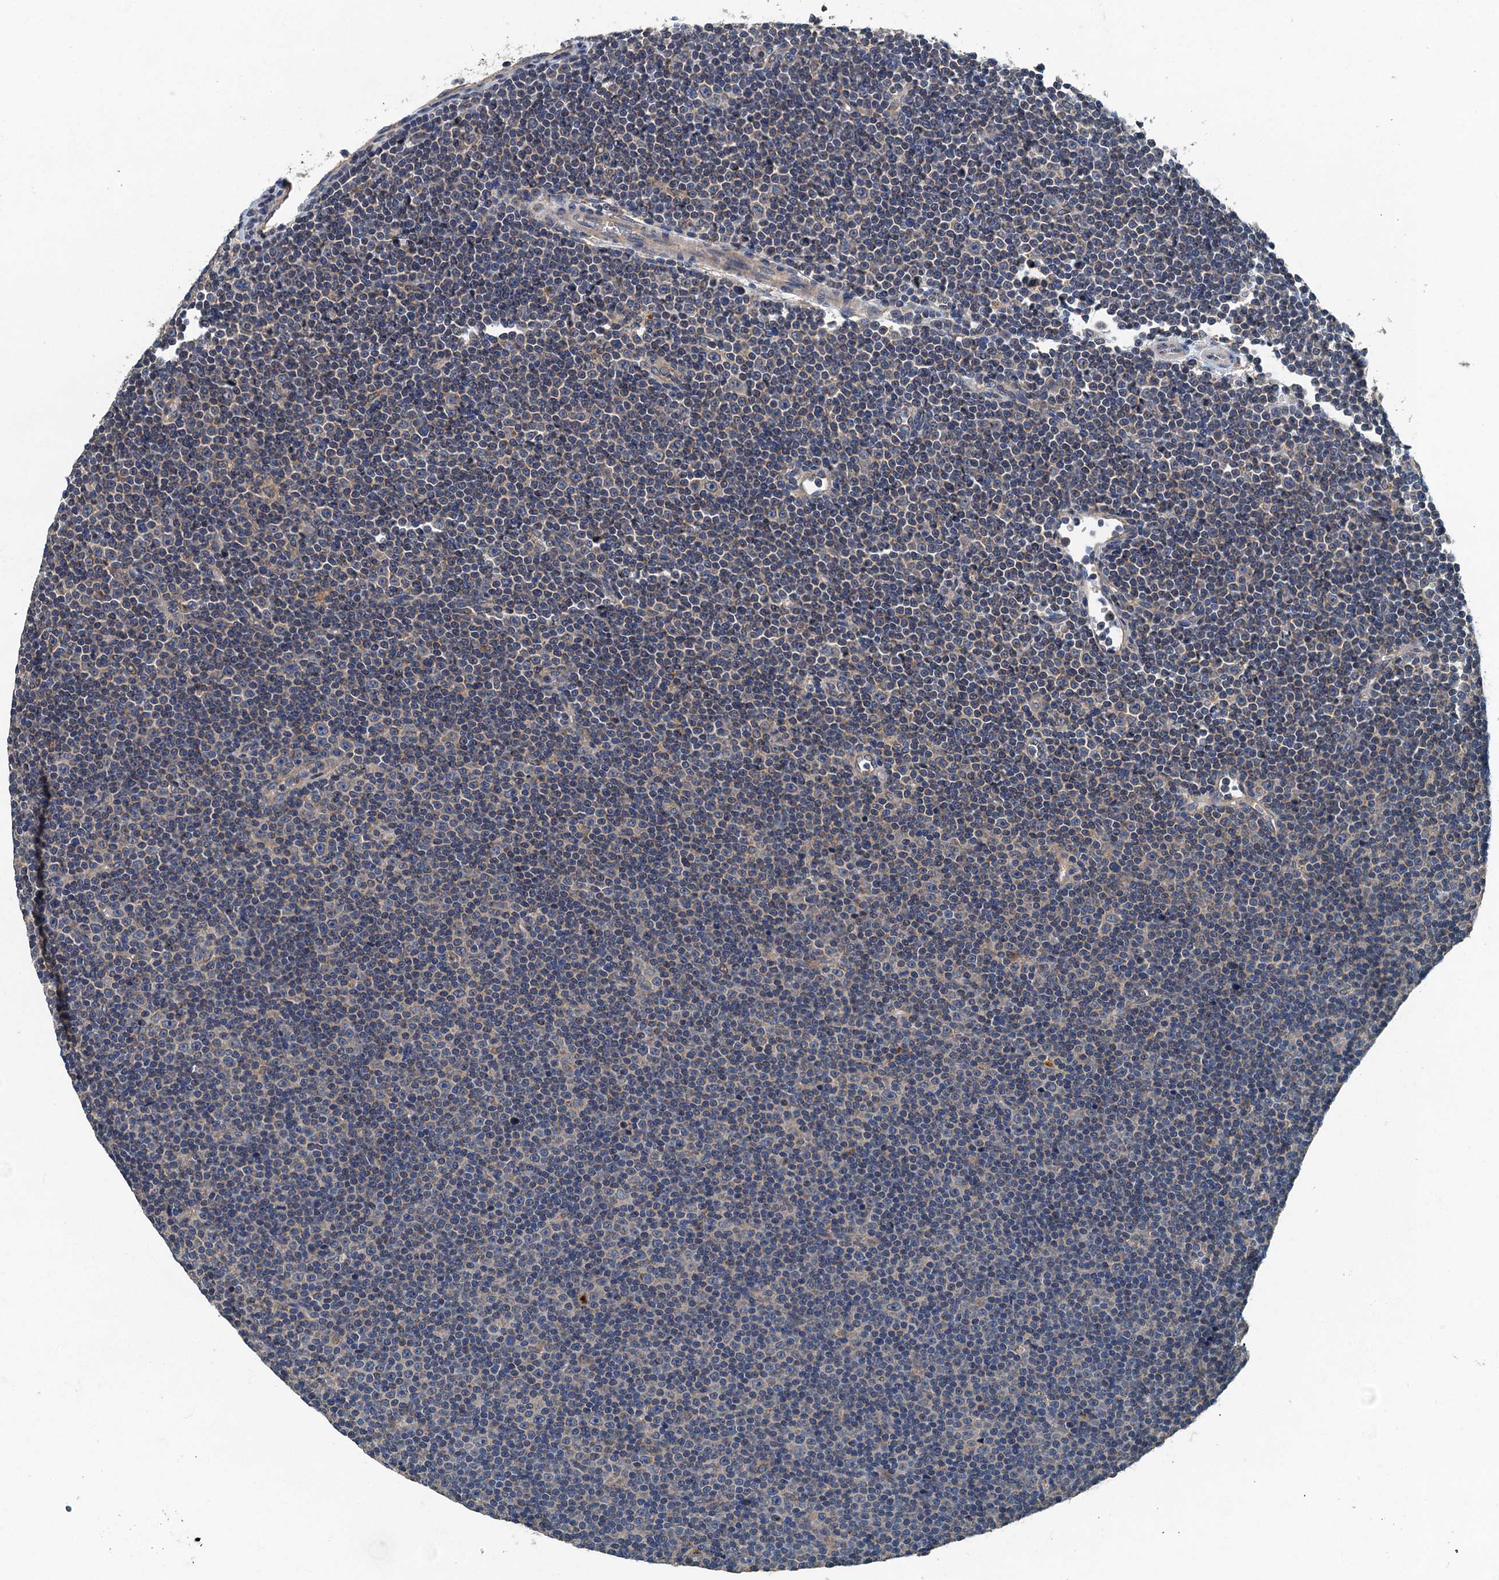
{"staining": {"intensity": "negative", "quantity": "none", "location": "none"}, "tissue": "lymphoma", "cell_type": "Tumor cells", "image_type": "cancer", "snomed": [{"axis": "morphology", "description": "Malignant lymphoma, non-Hodgkin's type, Low grade"}, {"axis": "topography", "description": "Lymph node"}], "caption": "Tumor cells are negative for protein expression in human lymphoma.", "gene": "DDX49", "patient": {"sex": "female", "age": 67}}